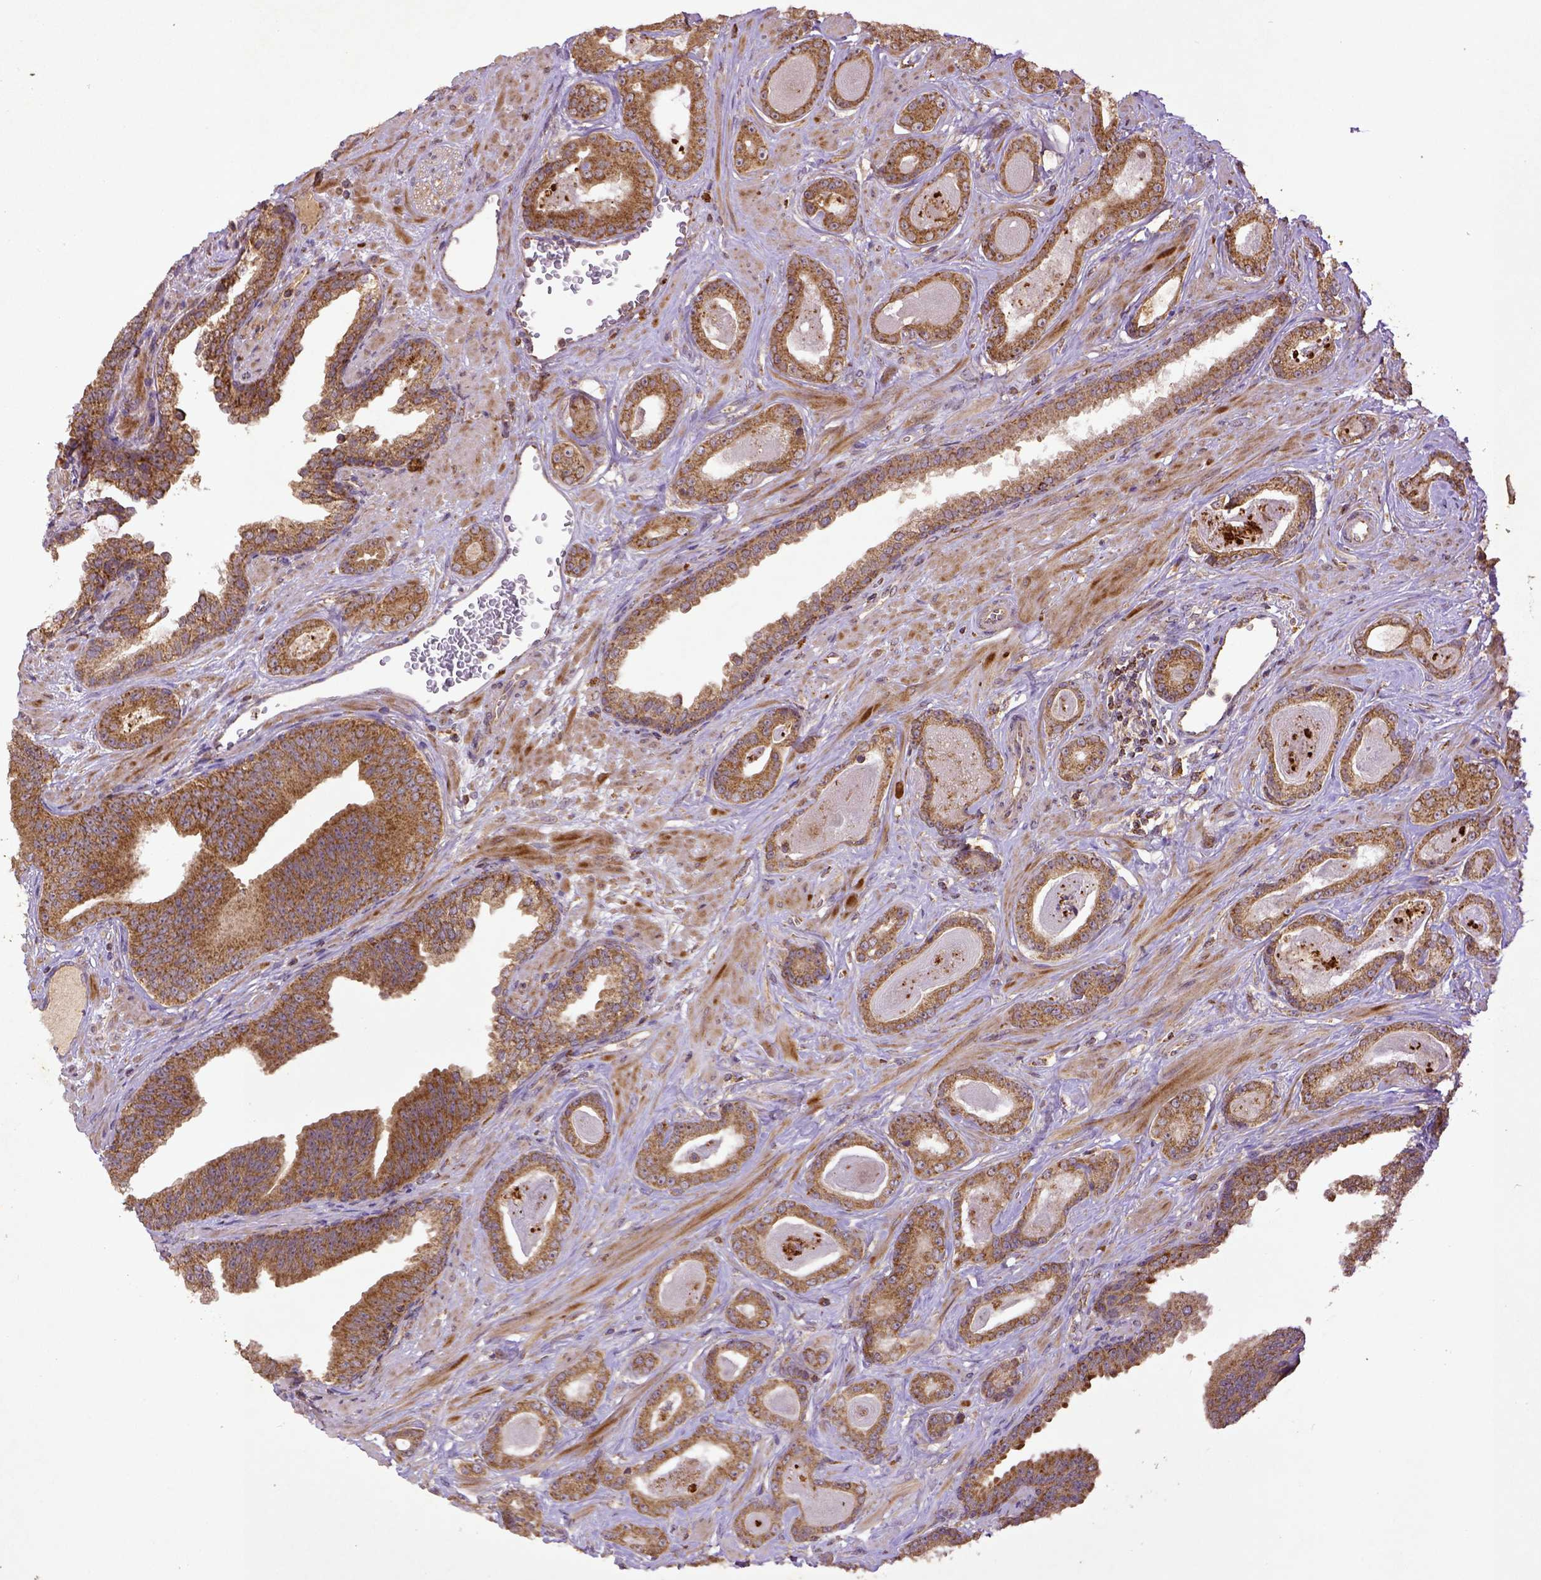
{"staining": {"intensity": "moderate", "quantity": ">75%", "location": "cytoplasmic/membranous"}, "tissue": "prostate cancer", "cell_type": "Tumor cells", "image_type": "cancer", "snomed": [{"axis": "morphology", "description": "Adenocarcinoma, Low grade"}, {"axis": "topography", "description": "Prostate"}], "caption": "Immunohistochemistry photomicrograph of neoplastic tissue: human low-grade adenocarcinoma (prostate) stained using IHC reveals medium levels of moderate protein expression localized specifically in the cytoplasmic/membranous of tumor cells, appearing as a cytoplasmic/membranous brown color.", "gene": "MT-CO1", "patient": {"sex": "male", "age": 61}}